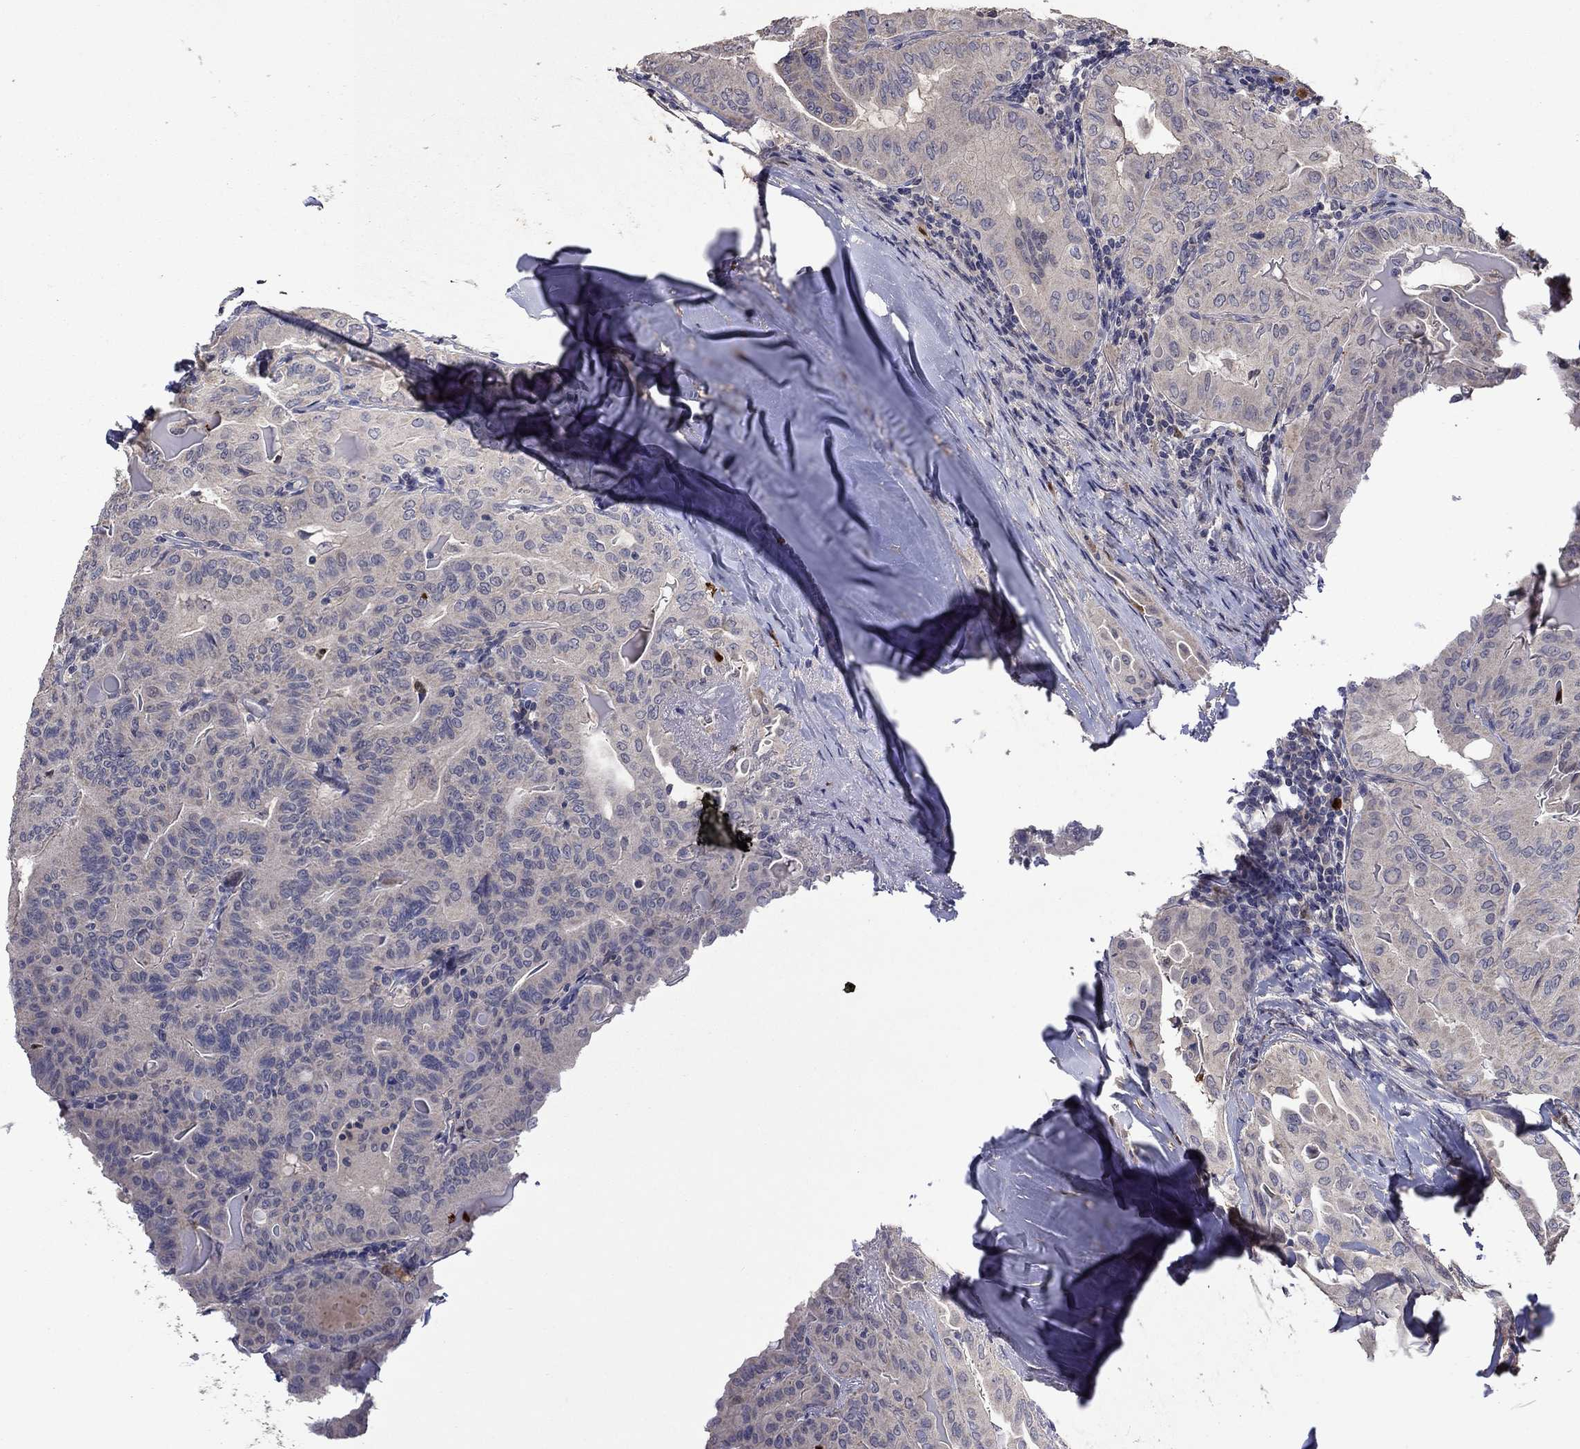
{"staining": {"intensity": "negative", "quantity": "none", "location": "none"}, "tissue": "thyroid cancer", "cell_type": "Tumor cells", "image_type": "cancer", "snomed": [{"axis": "morphology", "description": "Papillary adenocarcinoma, NOS"}, {"axis": "topography", "description": "Thyroid gland"}], "caption": "Thyroid papillary adenocarcinoma was stained to show a protein in brown. There is no significant positivity in tumor cells. (DAB (3,3'-diaminobenzidine) immunohistochemistry visualized using brightfield microscopy, high magnification).", "gene": "SATB1", "patient": {"sex": "female", "age": 68}}